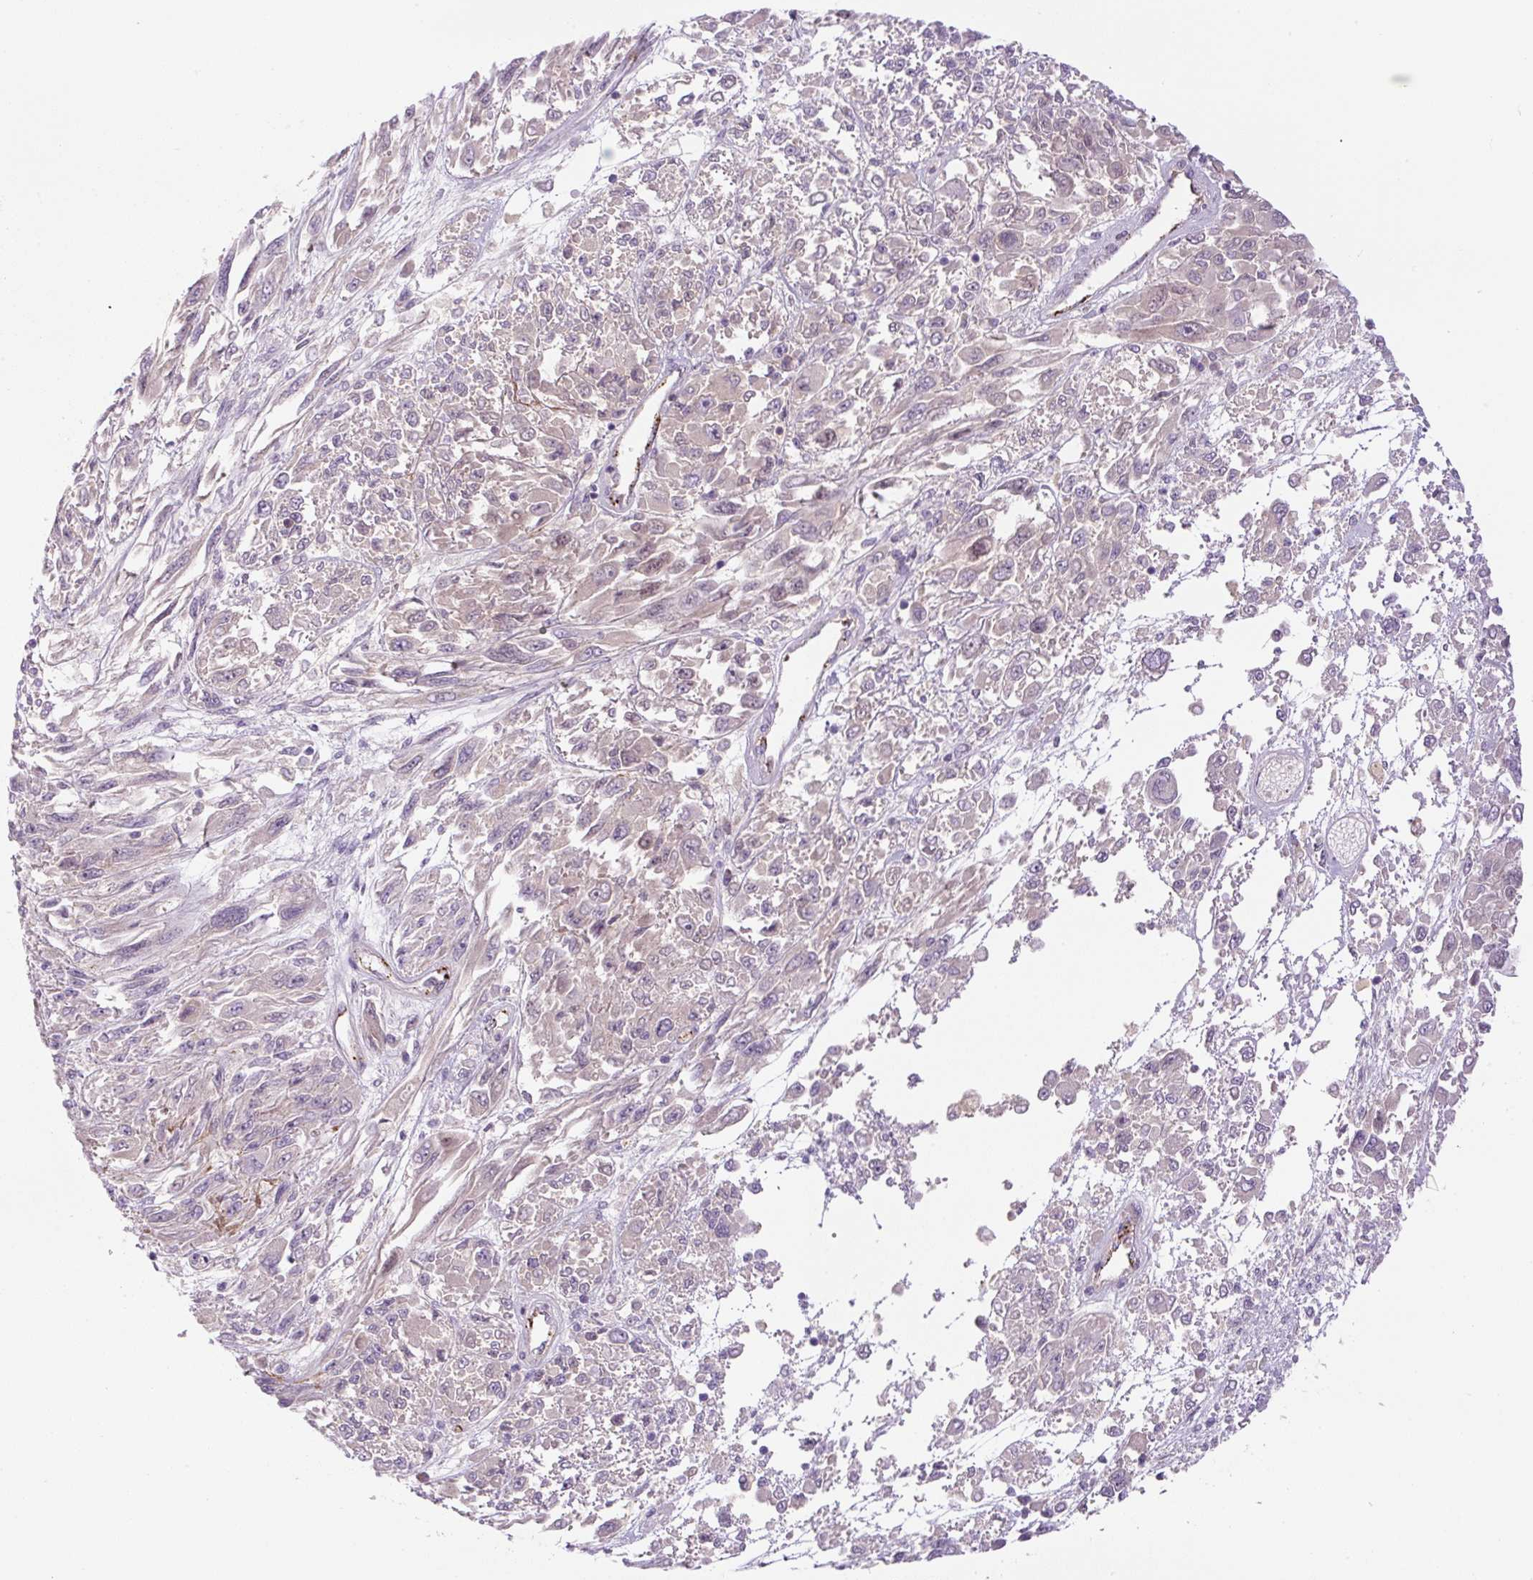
{"staining": {"intensity": "negative", "quantity": "none", "location": "none"}, "tissue": "melanoma", "cell_type": "Tumor cells", "image_type": "cancer", "snomed": [{"axis": "morphology", "description": "Malignant melanoma, NOS"}, {"axis": "topography", "description": "Skin"}], "caption": "Human melanoma stained for a protein using IHC shows no positivity in tumor cells.", "gene": "RSPO4", "patient": {"sex": "female", "age": 91}}